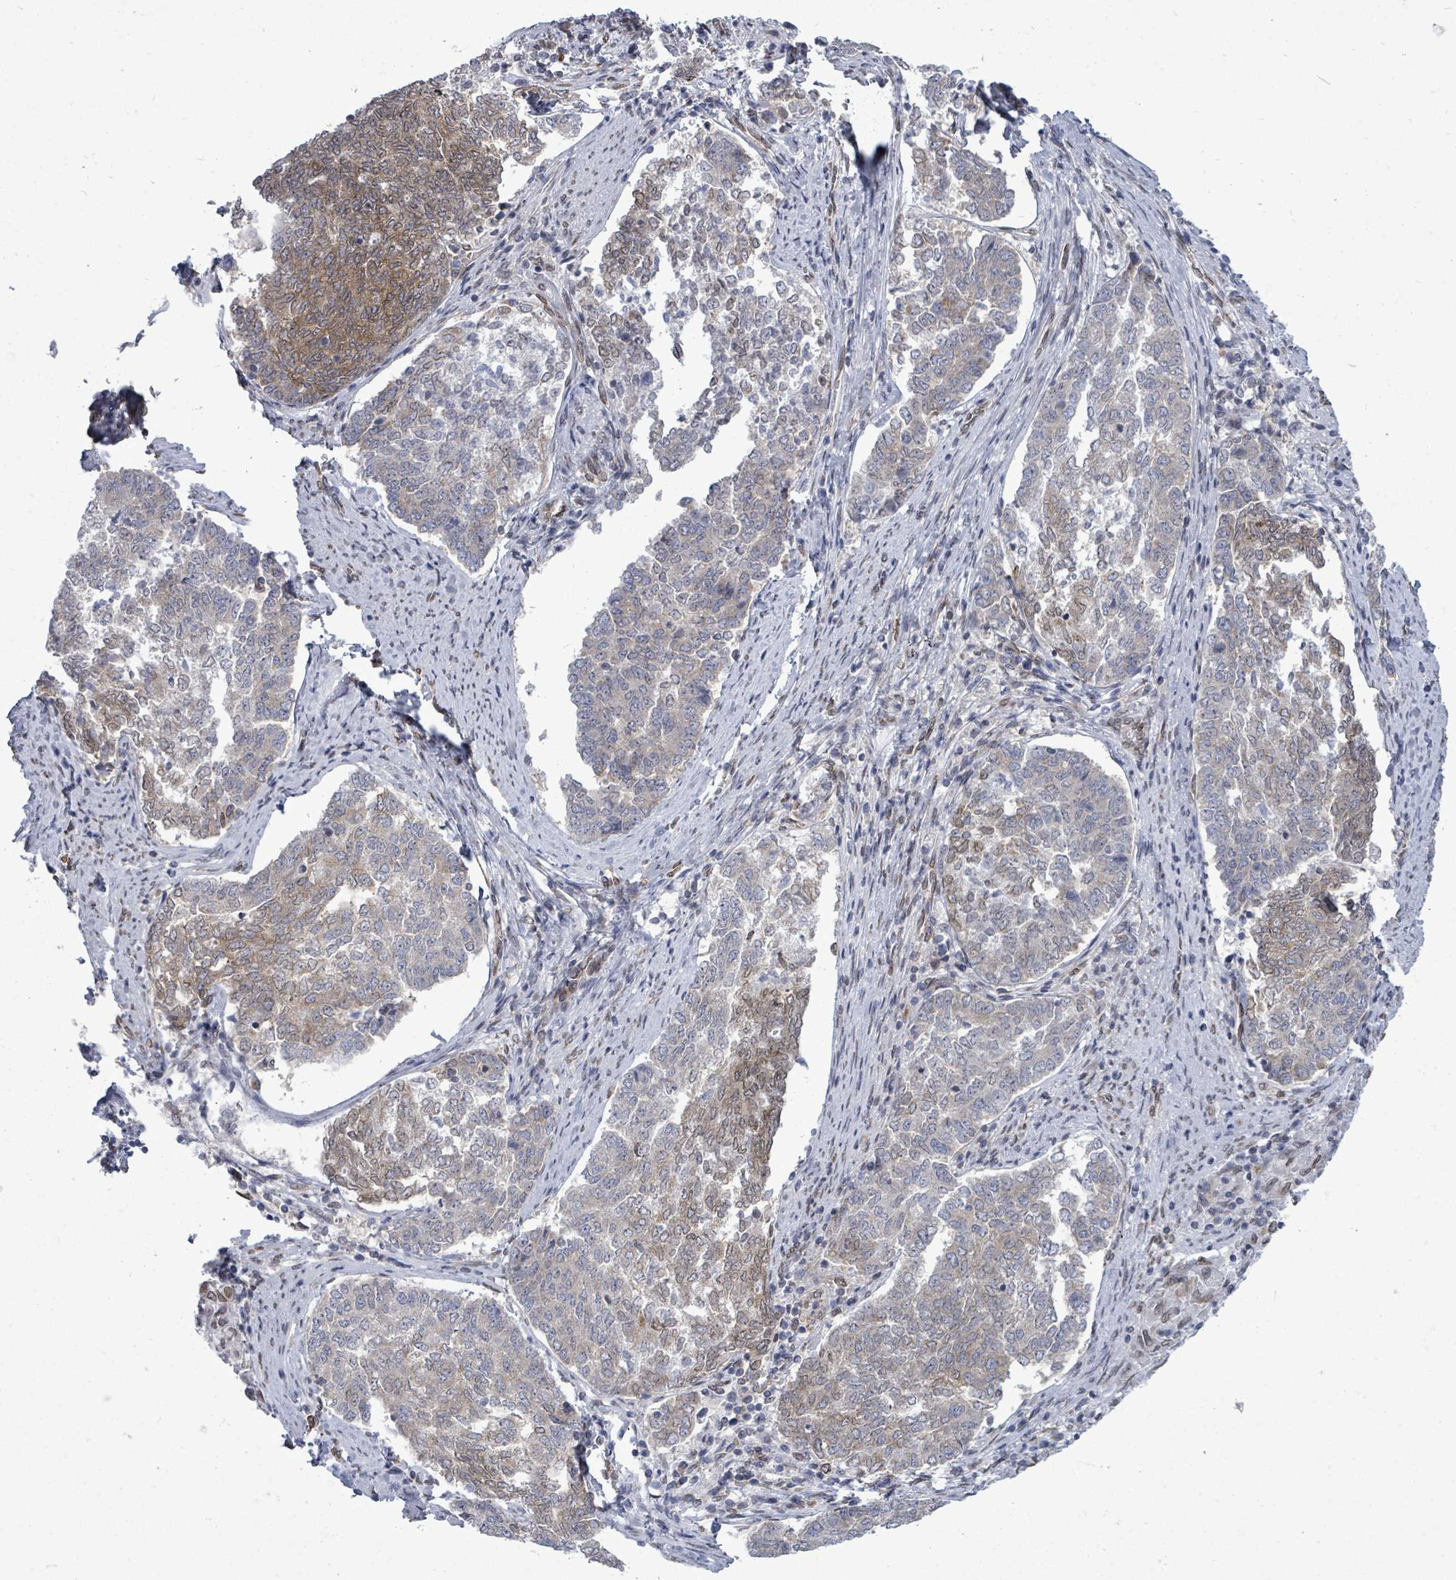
{"staining": {"intensity": "moderate", "quantity": "25%-75%", "location": "cytoplasmic/membranous"}, "tissue": "endometrial cancer", "cell_type": "Tumor cells", "image_type": "cancer", "snomed": [{"axis": "morphology", "description": "Adenocarcinoma, NOS"}, {"axis": "topography", "description": "Endometrium"}], "caption": "Tumor cells demonstrate medium levels of moderate cytoplasmic/membranous positivity in about 25%-75% of cells in endometrial cancer (adenocarcinoma). (DAB (3,3'-diaminobenzidine) = brown stain, brightfield microscopy at high magnification).", "gene": "ARFGAP1", "patient": {"sex": "female", "age": 80}}